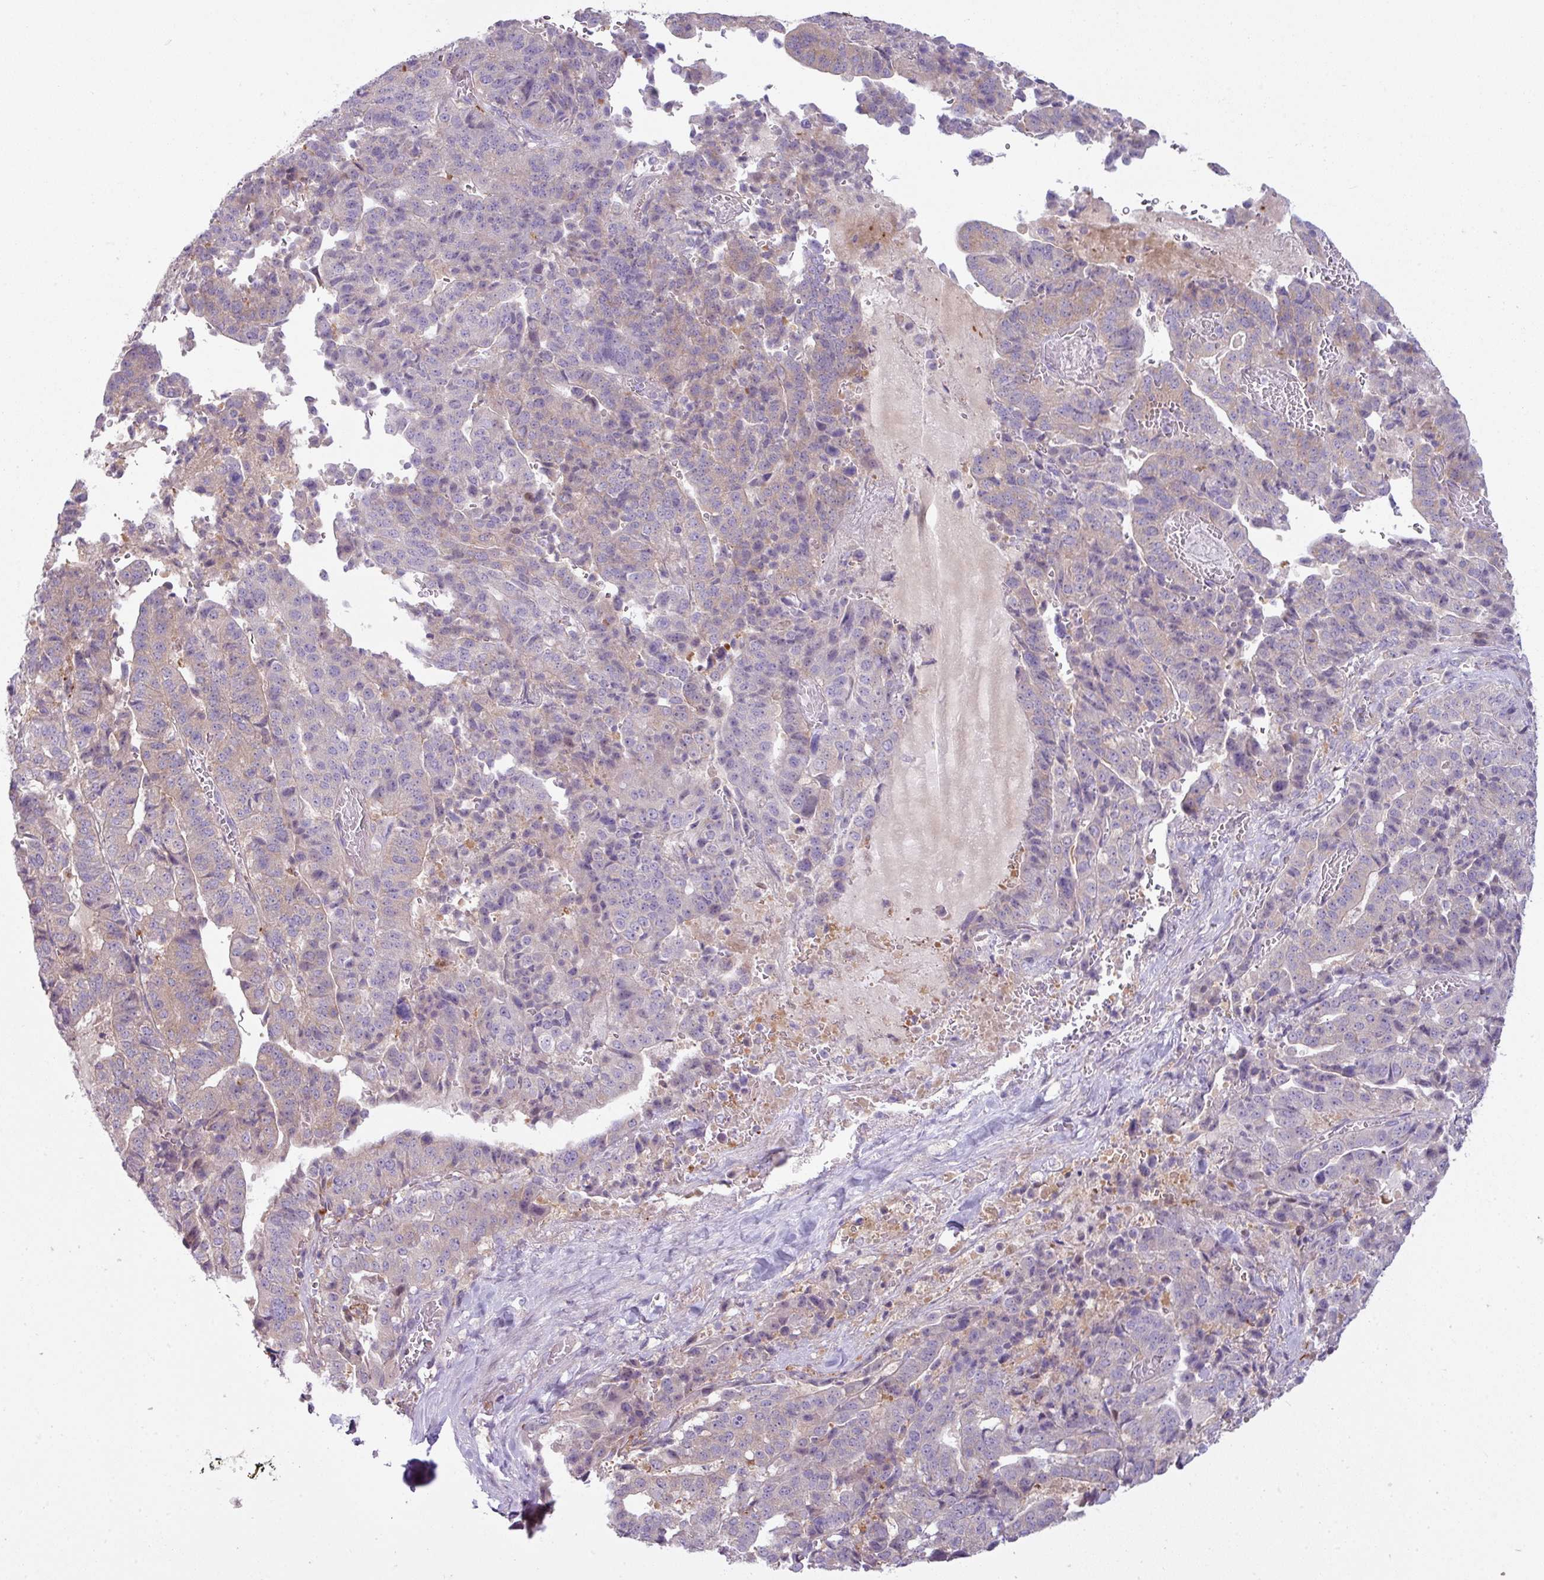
{"staining": {"intensity": "negative", "quantity": "none", "location": "none"}, "tissue": "stomach cancer", "cell_type": "Tumor cells", "image_type": "cancer", "snomed": [{"axis": "morphology", "description": "Adenocarcinoma, NOS"}, {"axis": "topography", "description": "Stomach"}], "caption": "The histopathology image demonstrates no significant positivity in tumor cells of stomach adenocarcinoma.", "gene": "CAMK2B", "patient": {"sex": "male", "age": 48}}